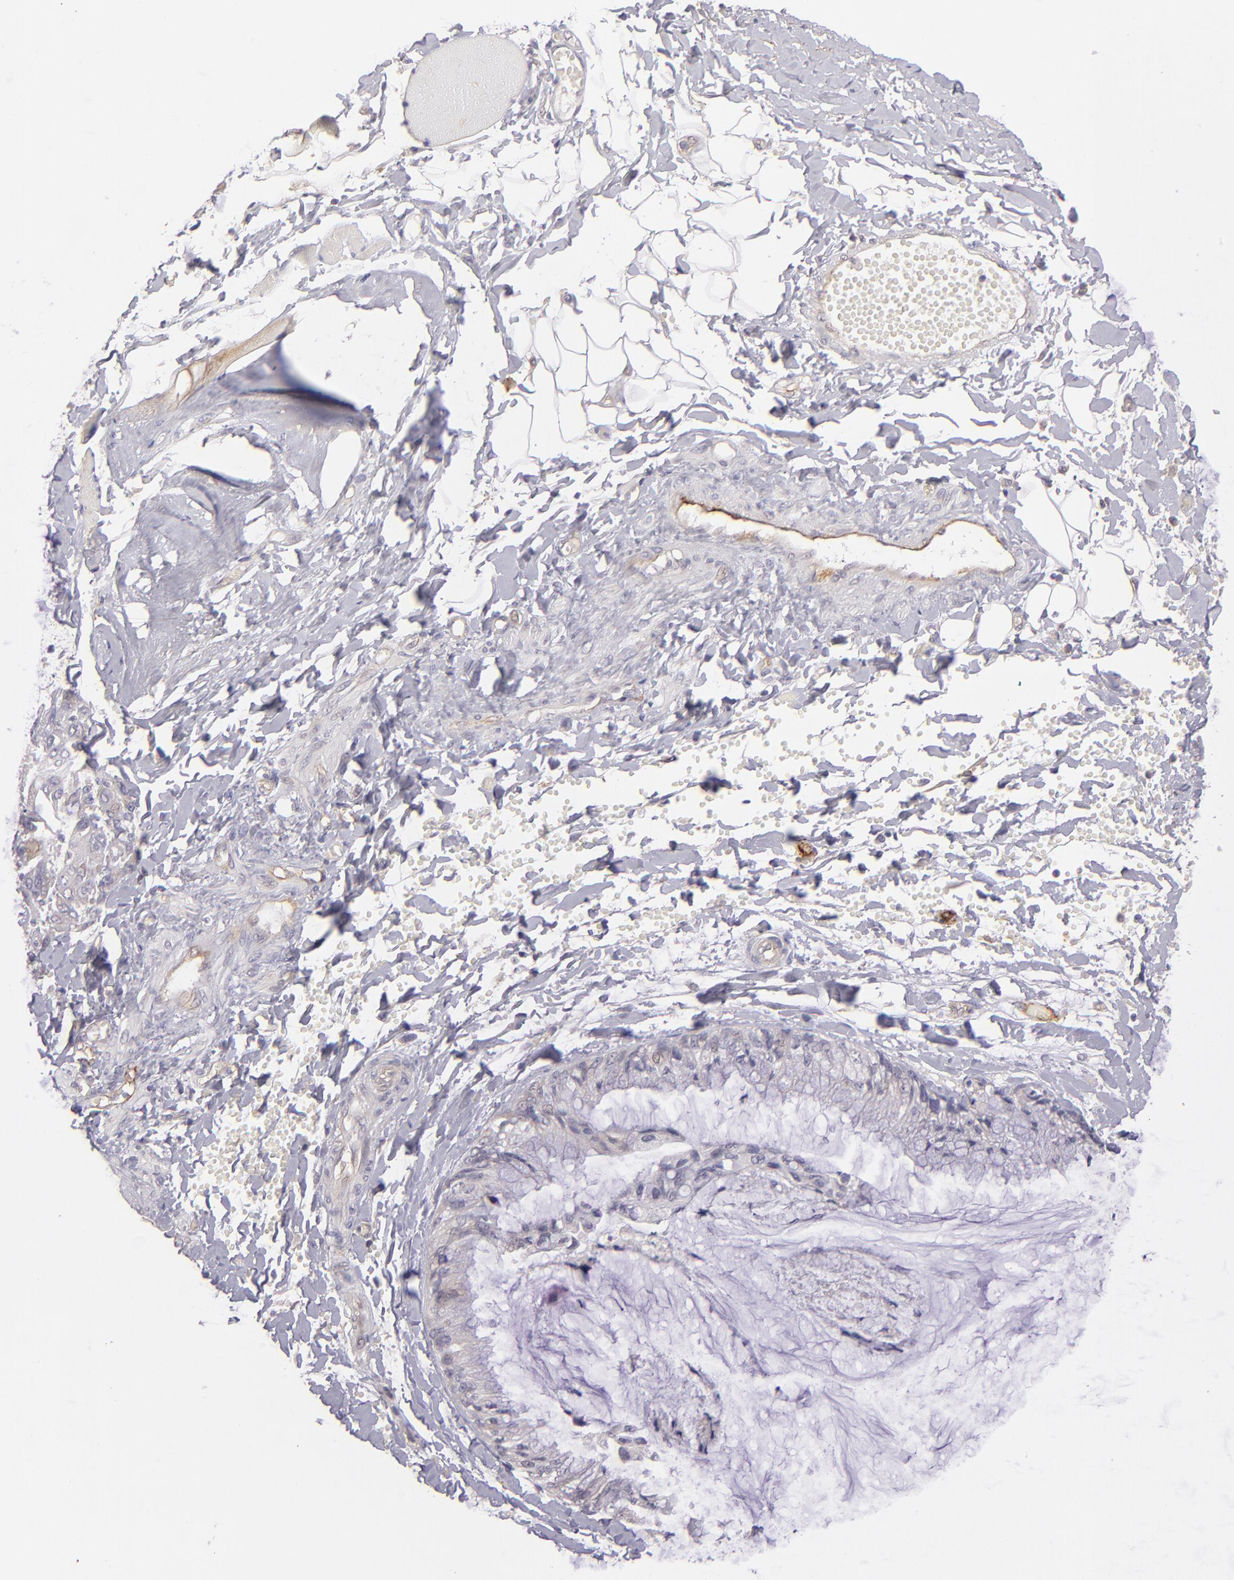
{"staining": {"intensity": "negative", "quantity": "none", "location": "none"}, "tissue": "ovarian cancer", "cell_type": "Tumor cells", "image_type": "cancer", "snomed": [{"axis": "morphology", "description": "Cystadenocarcinoma, mucinous, NOS"}, {"axis": "topography", "description": "Ovary"}], "caption": "This is an immunohistochemistry micrograph of ovarian cancer. There is no expression in tumor cells.", "gene": "THBD", "patient": {"sex": "female", "age": 39}}